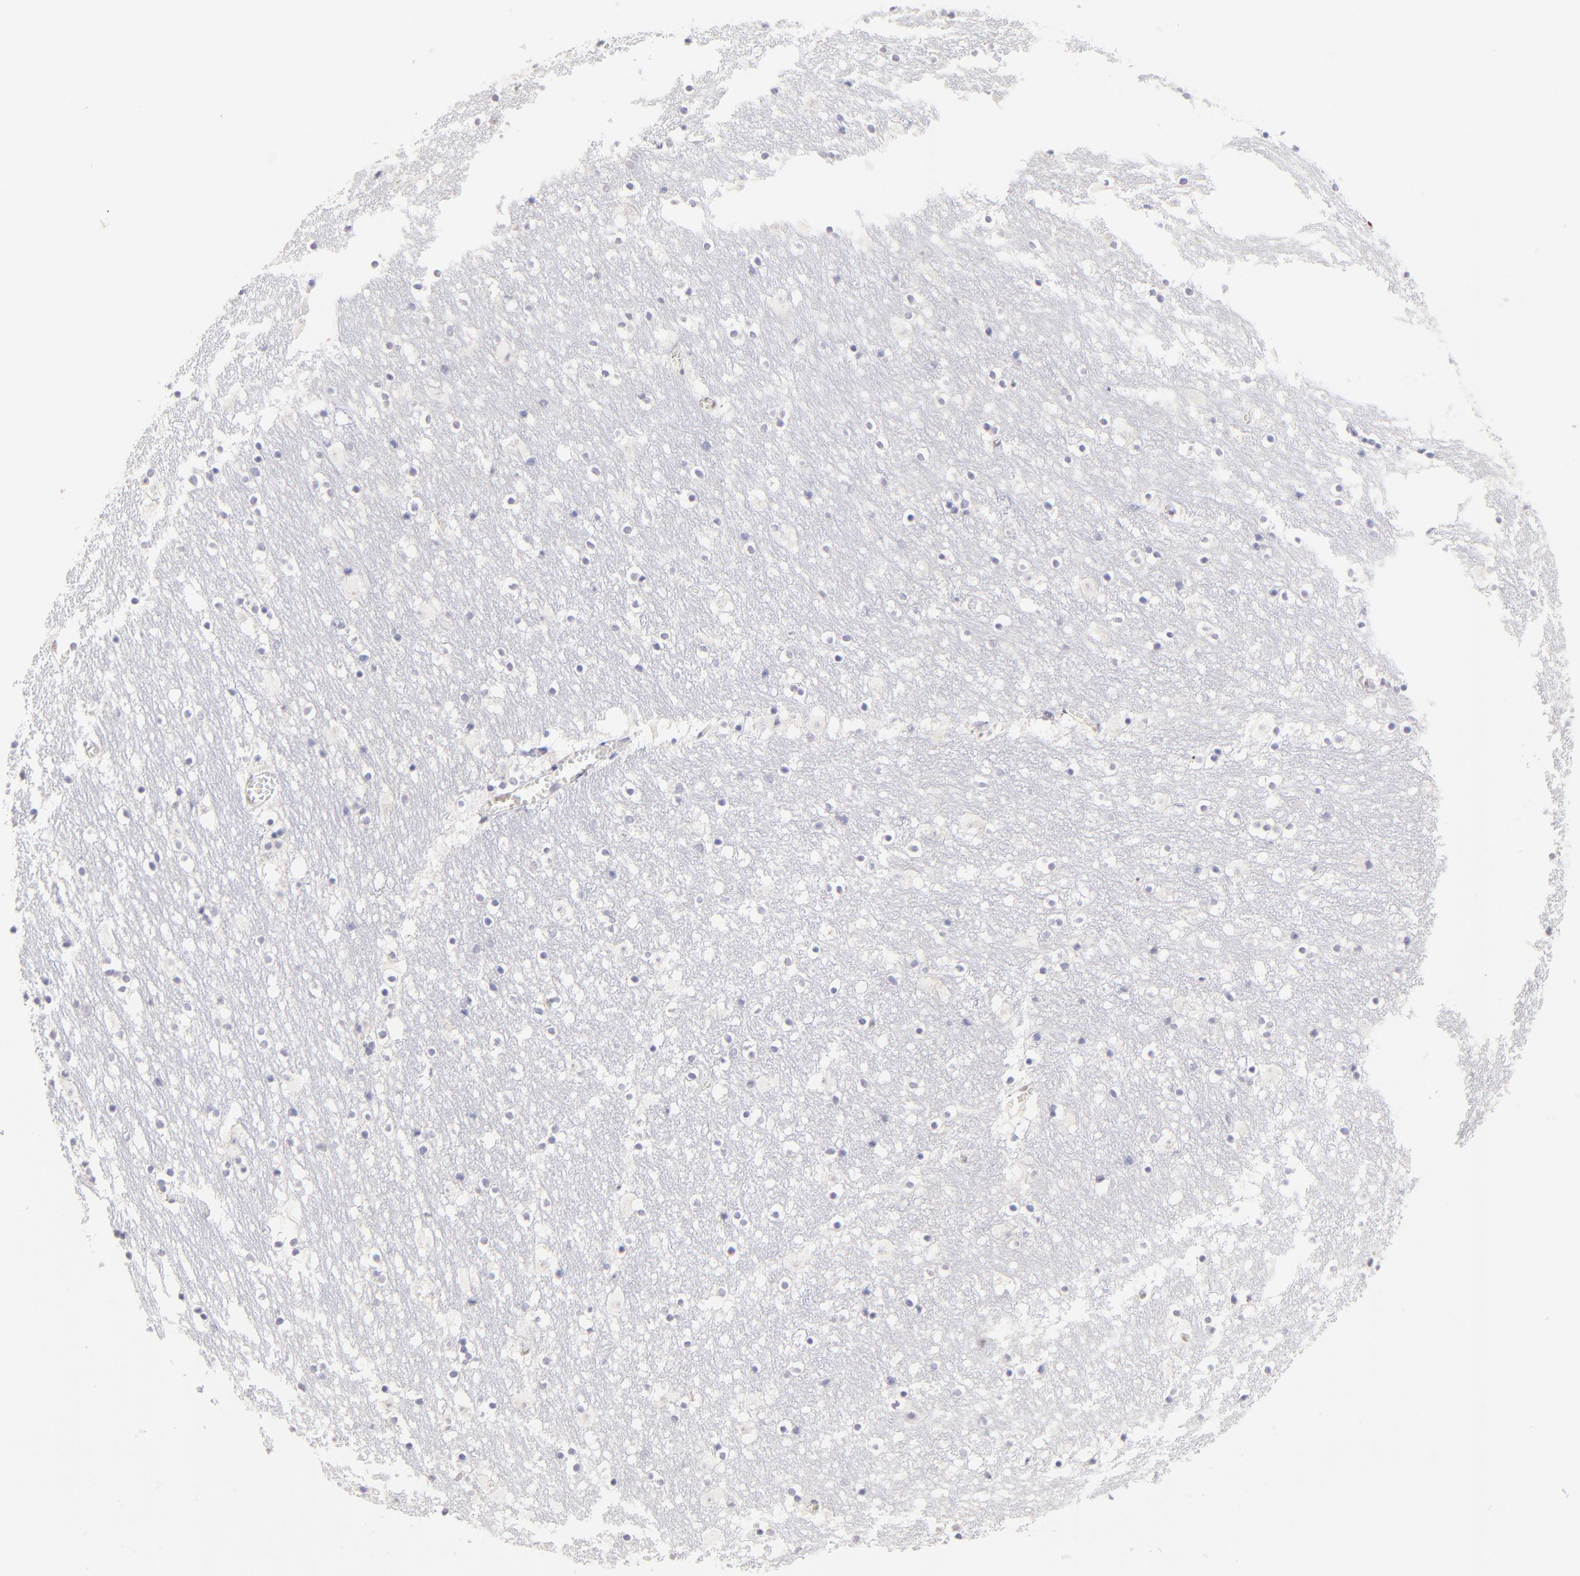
{"staining": {"intensity": "negative", "quantity": "none", "location": "none"}, "tissue": "caudate", "cell_type": "Glial cells", "image_type": "normal", "snomed": [{"axis": "morphology", "description": "Normal tissue, NOS"}, {"axis": "topography", "description": "Lateral ventricle wall"}], "caption": "Immunohistochemistry (IHC) of normal caudate displays no staining in glial cells.", "gene": "KLF4", "patient": {"sex": "male", "age": 45}}